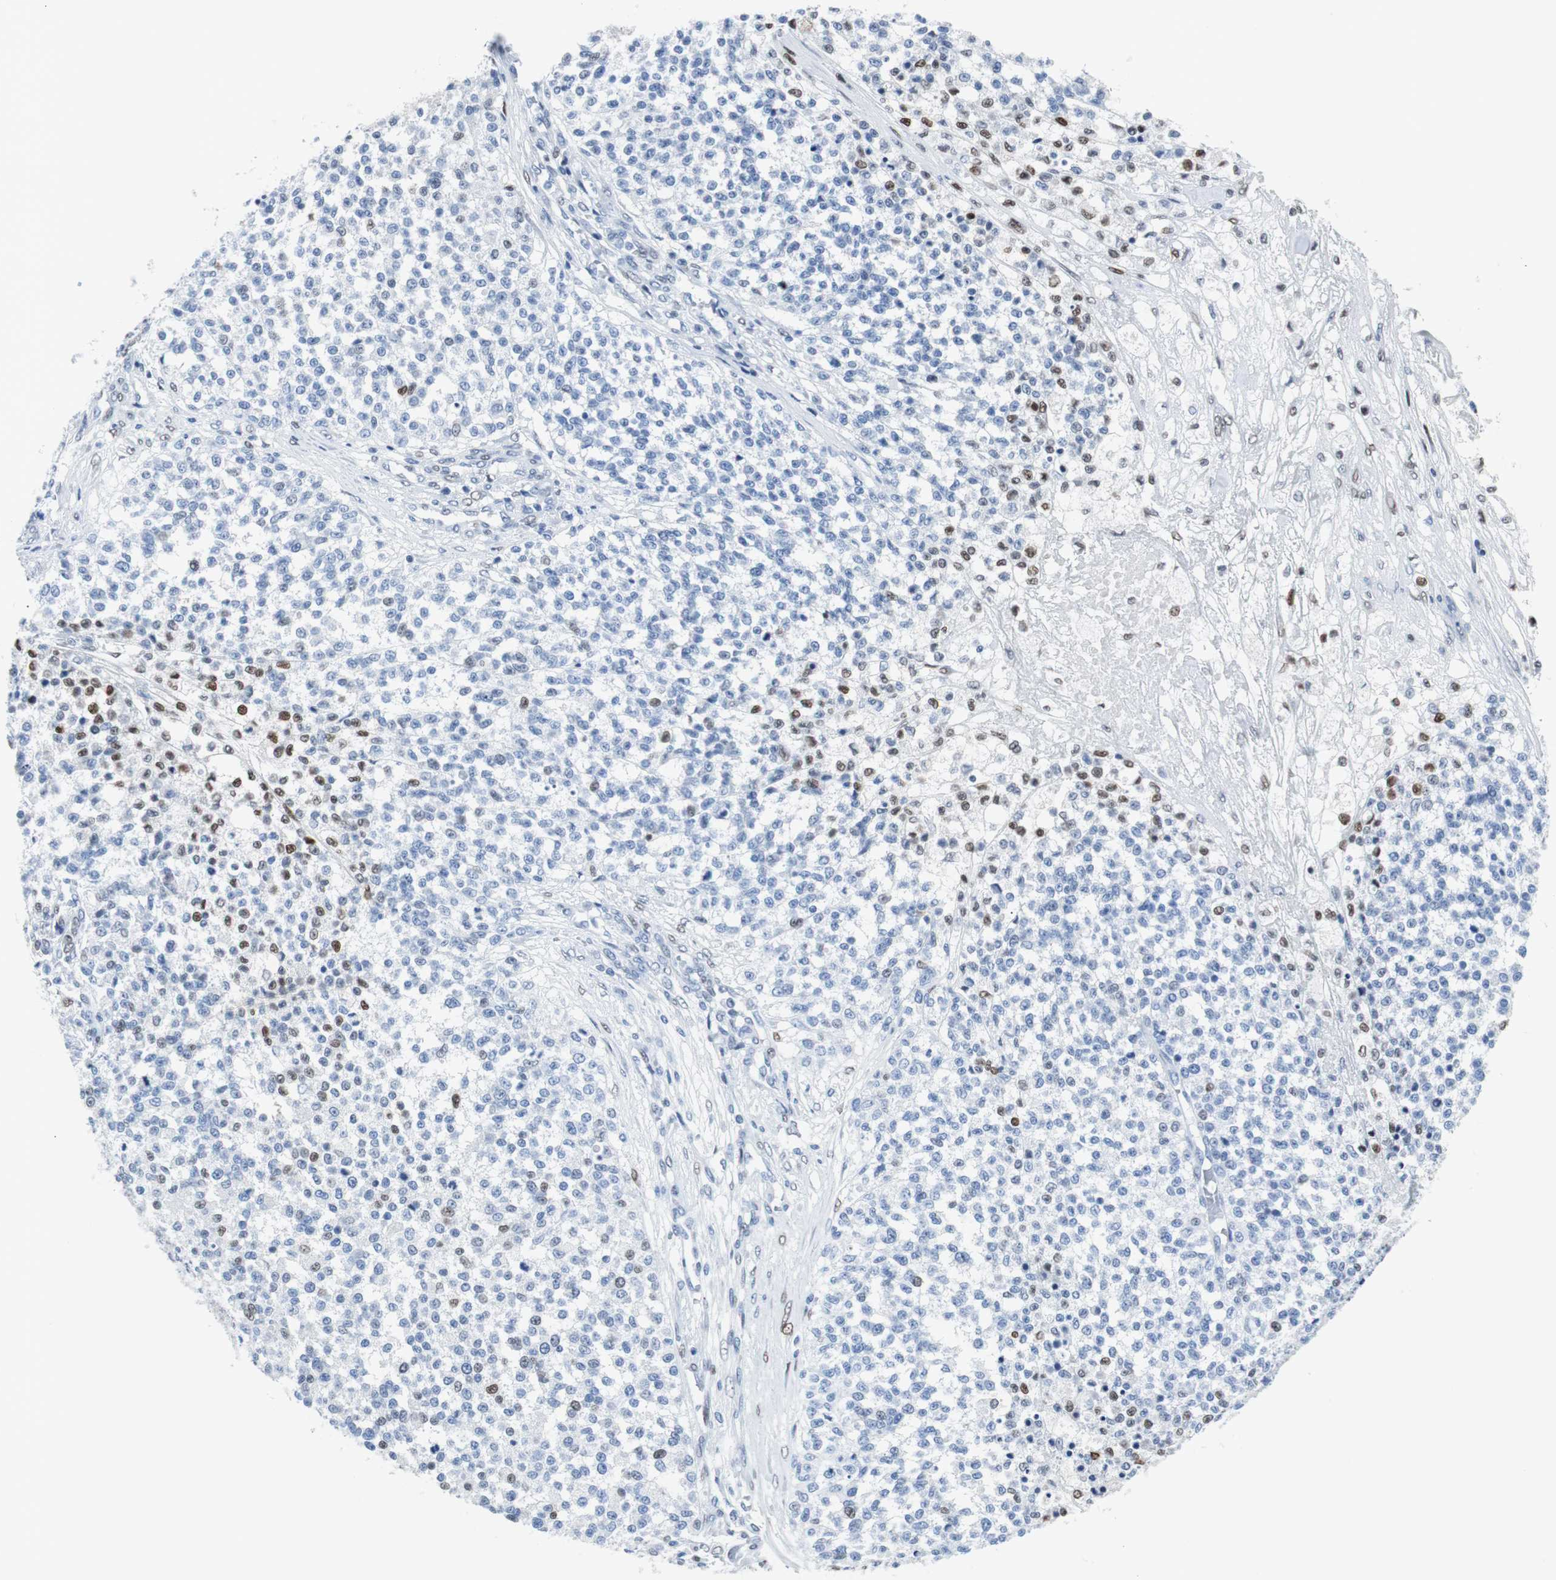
{"staining": {"intensity": "moderate", "quantity": "<25%", "location": "nuclear"}, "tissue": "testis cancer", "cell_type": "Tumor cells", "image_type": "cancer", "snomed": [{"axis": "morphology", "description": "Seminoma, NOS"}, {"axis": "topography", "description": "Testis"}], "caption": "There is low levels of moderate nuclear expression in tumor cells of testis seminoma, as demonstrated by immunohistochemical staining (brown color).", "gene": "JUN", "patient": {"sex": "male", "age": 59}}